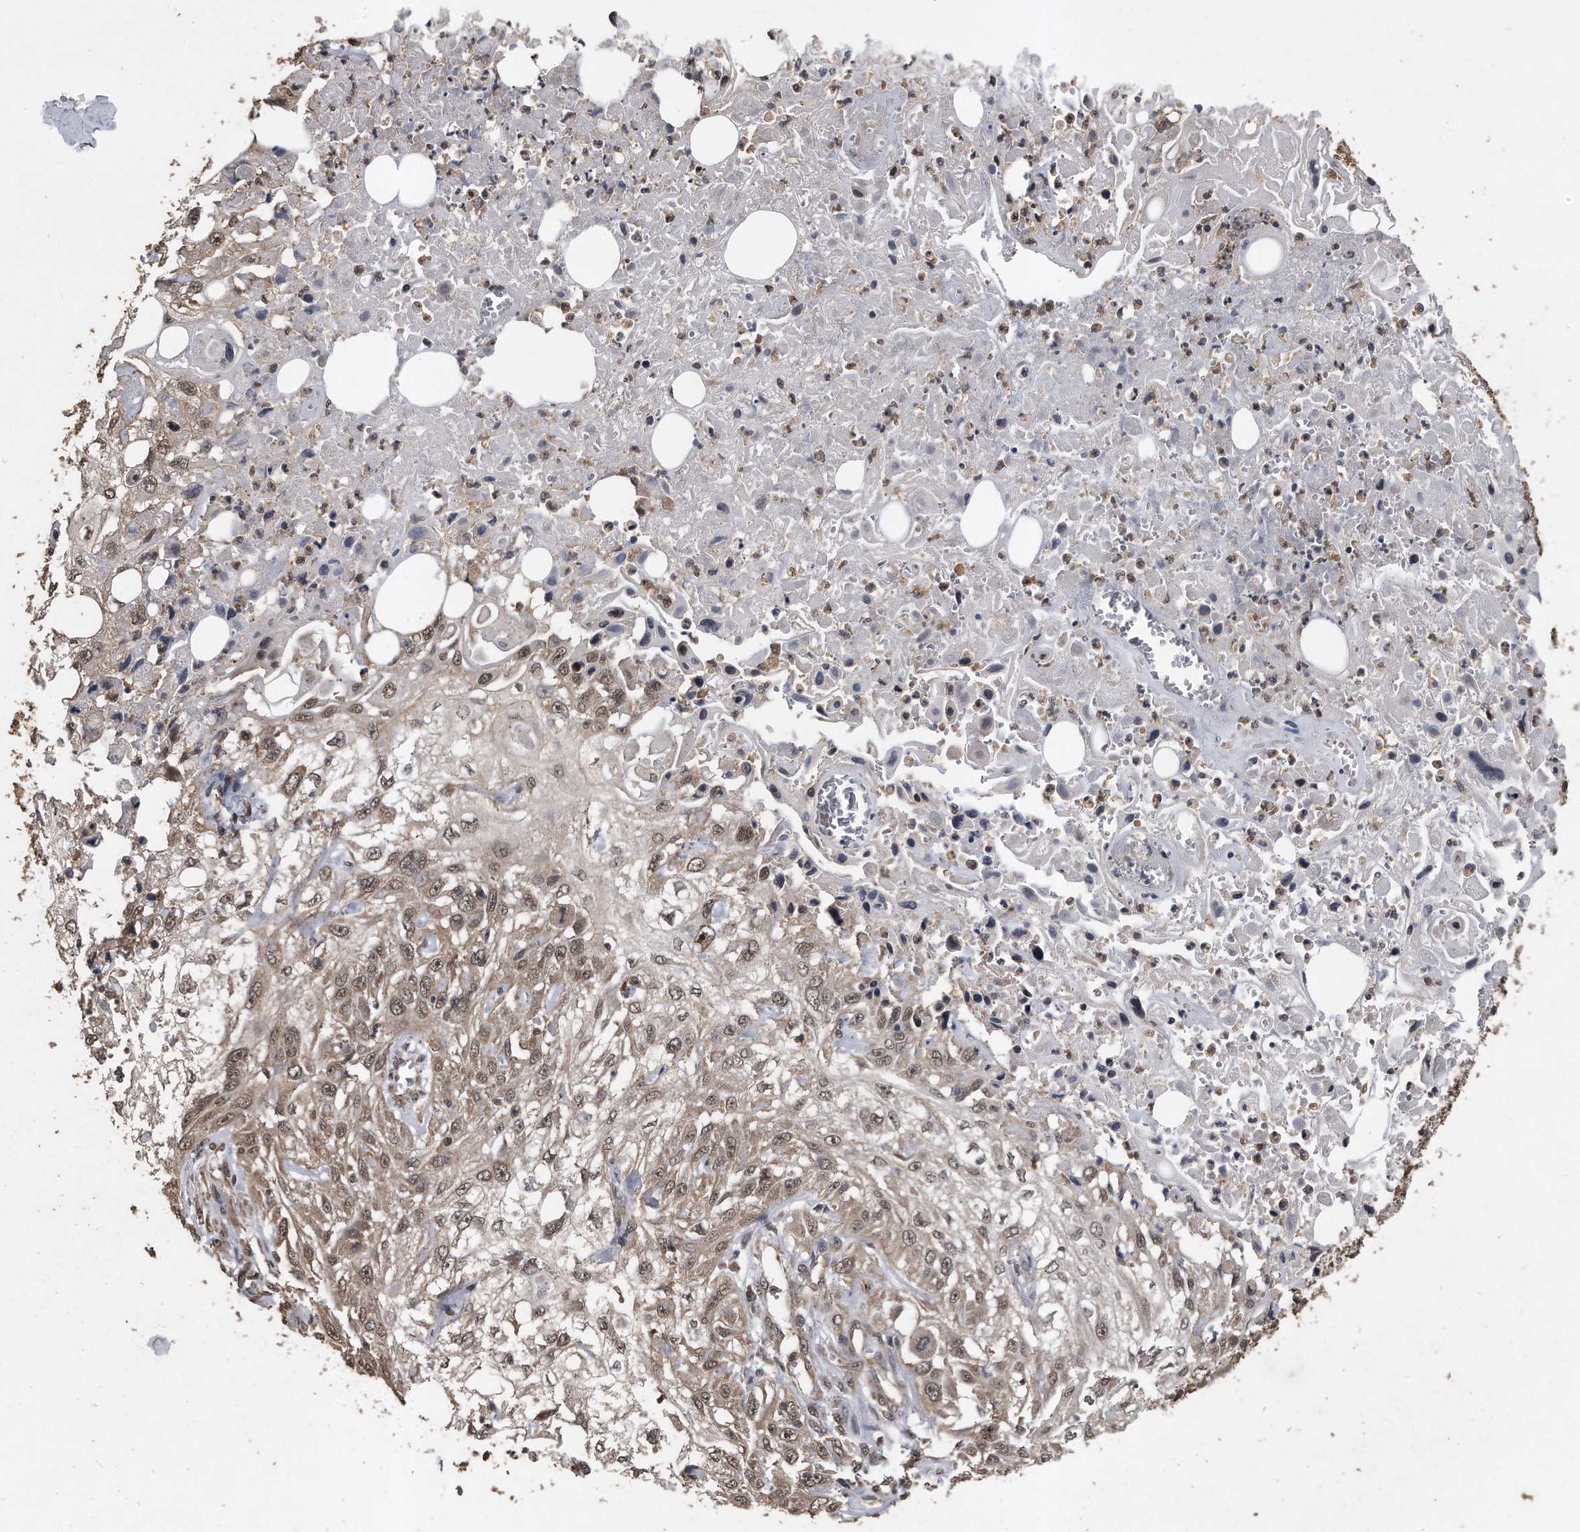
{"staining": {"intensity": "moderate", "quantity": ">75%", "location": "nuclear"}, "tissue": "skin cancer", "cell_type": "Tumor cells", "image_type": "cancer", "snomed": [{"axis": "morphology", "description": "Squamous cell carcinoma, NOS"}, {"axis": "topography", "description": "Skin"}], "caption": "The histopathology image demonstrates immunohistochemical staining of skin cancer. There is moderate nuclear expression is identified in about >75% of tumor cells.", "gene": "CRYZL1", "patient": {"sex": "male", "age": 75}}